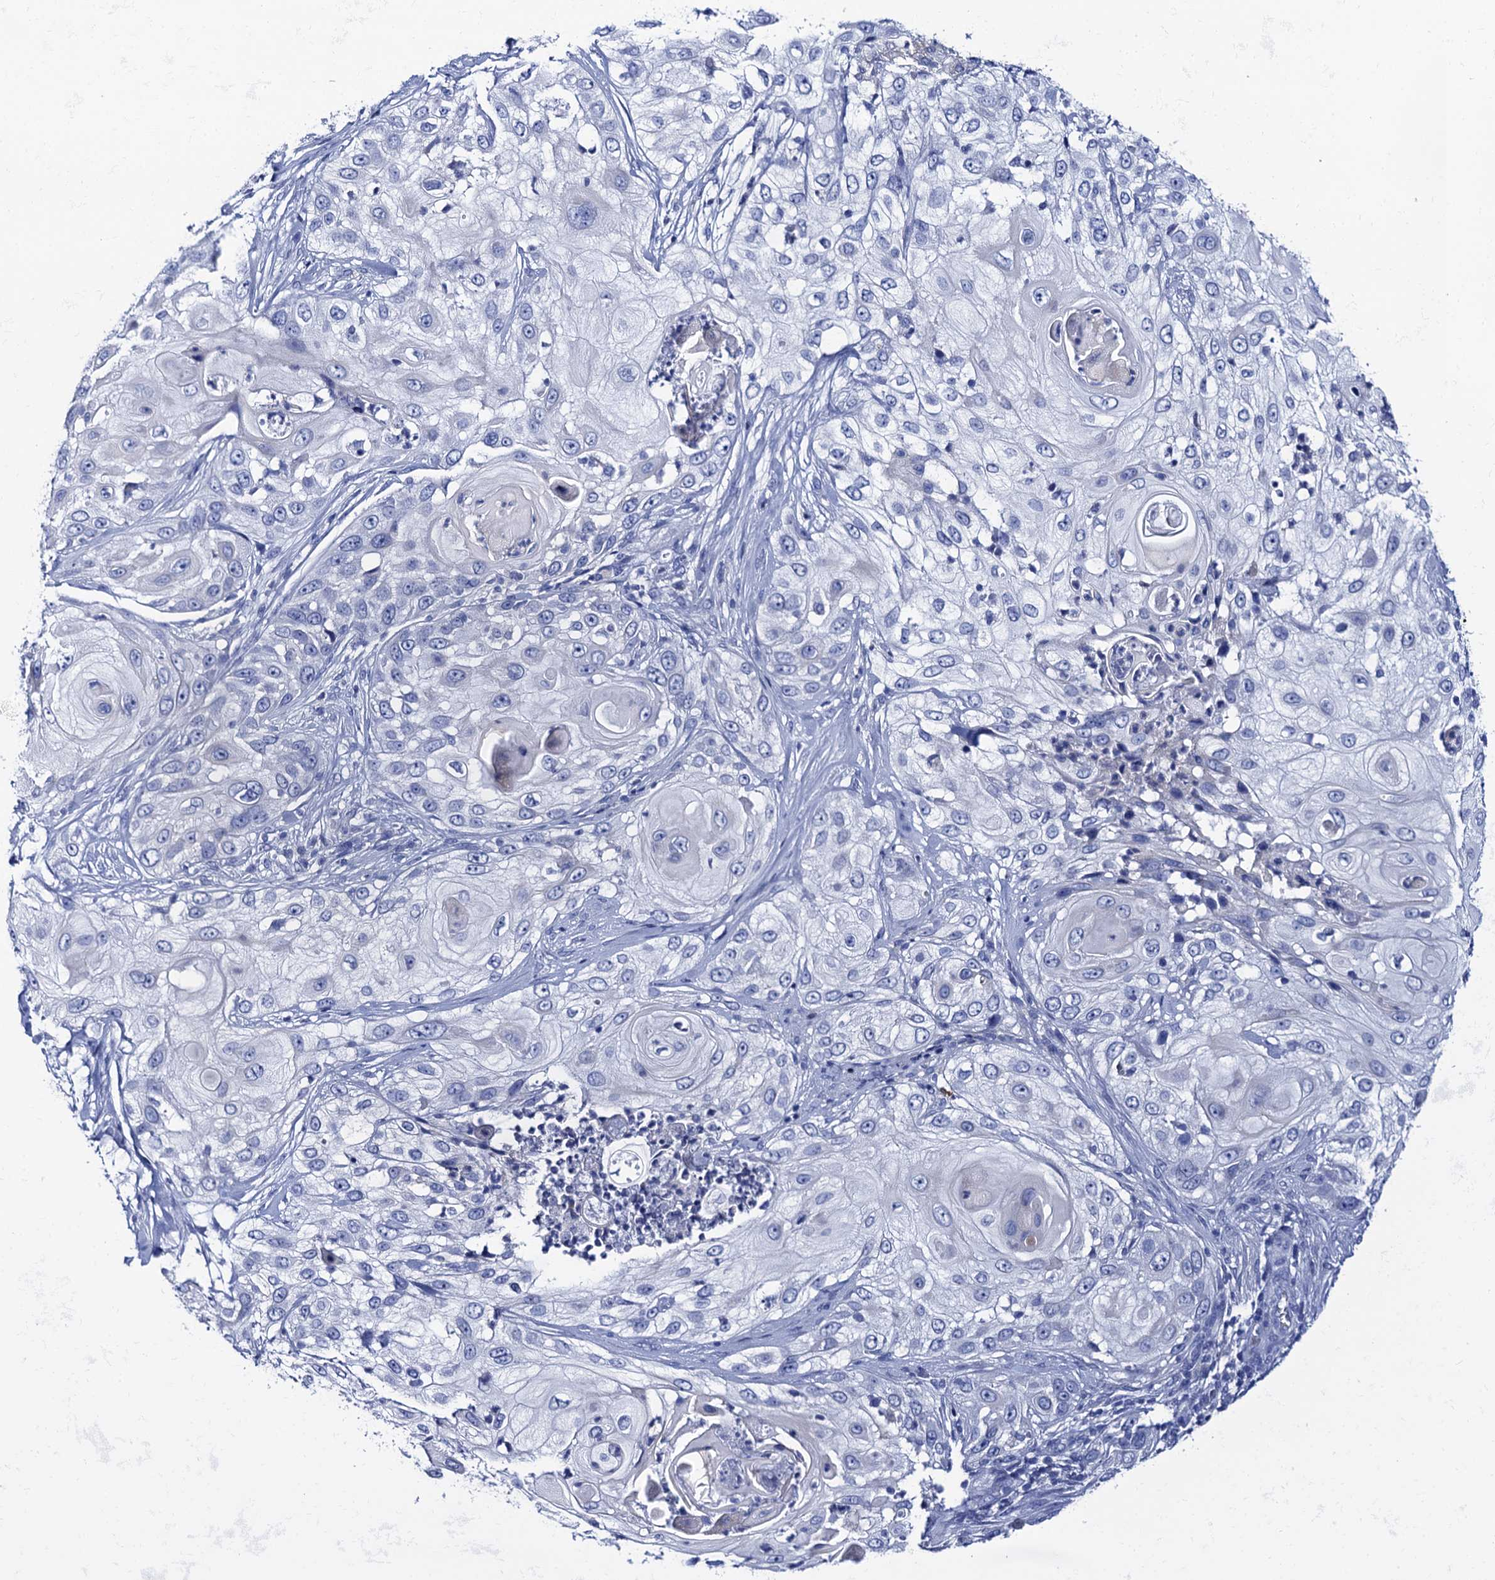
{"staining": {"intensity": "negative", "quantity": "none", "location": "none"}, "tissue": "skin cancer", "cell_type": "Tumor cells", "image_type": "cancer", "snomed": [{"axis": "morphology", "description": "Squamous cell carcinoma, NOS"}, {"axis": "topography", "description": "Skin"}], "caption": "The IHC photomicrograph has no significant positivity in tumor cells of skin squamous cell carcinoma tissue. (DAB (3,3'-diaminobenzidine) immunohistochemistry, high magnification).", "gene": "RAB3IP", "patient": {"sex": "female", "age": 44}}